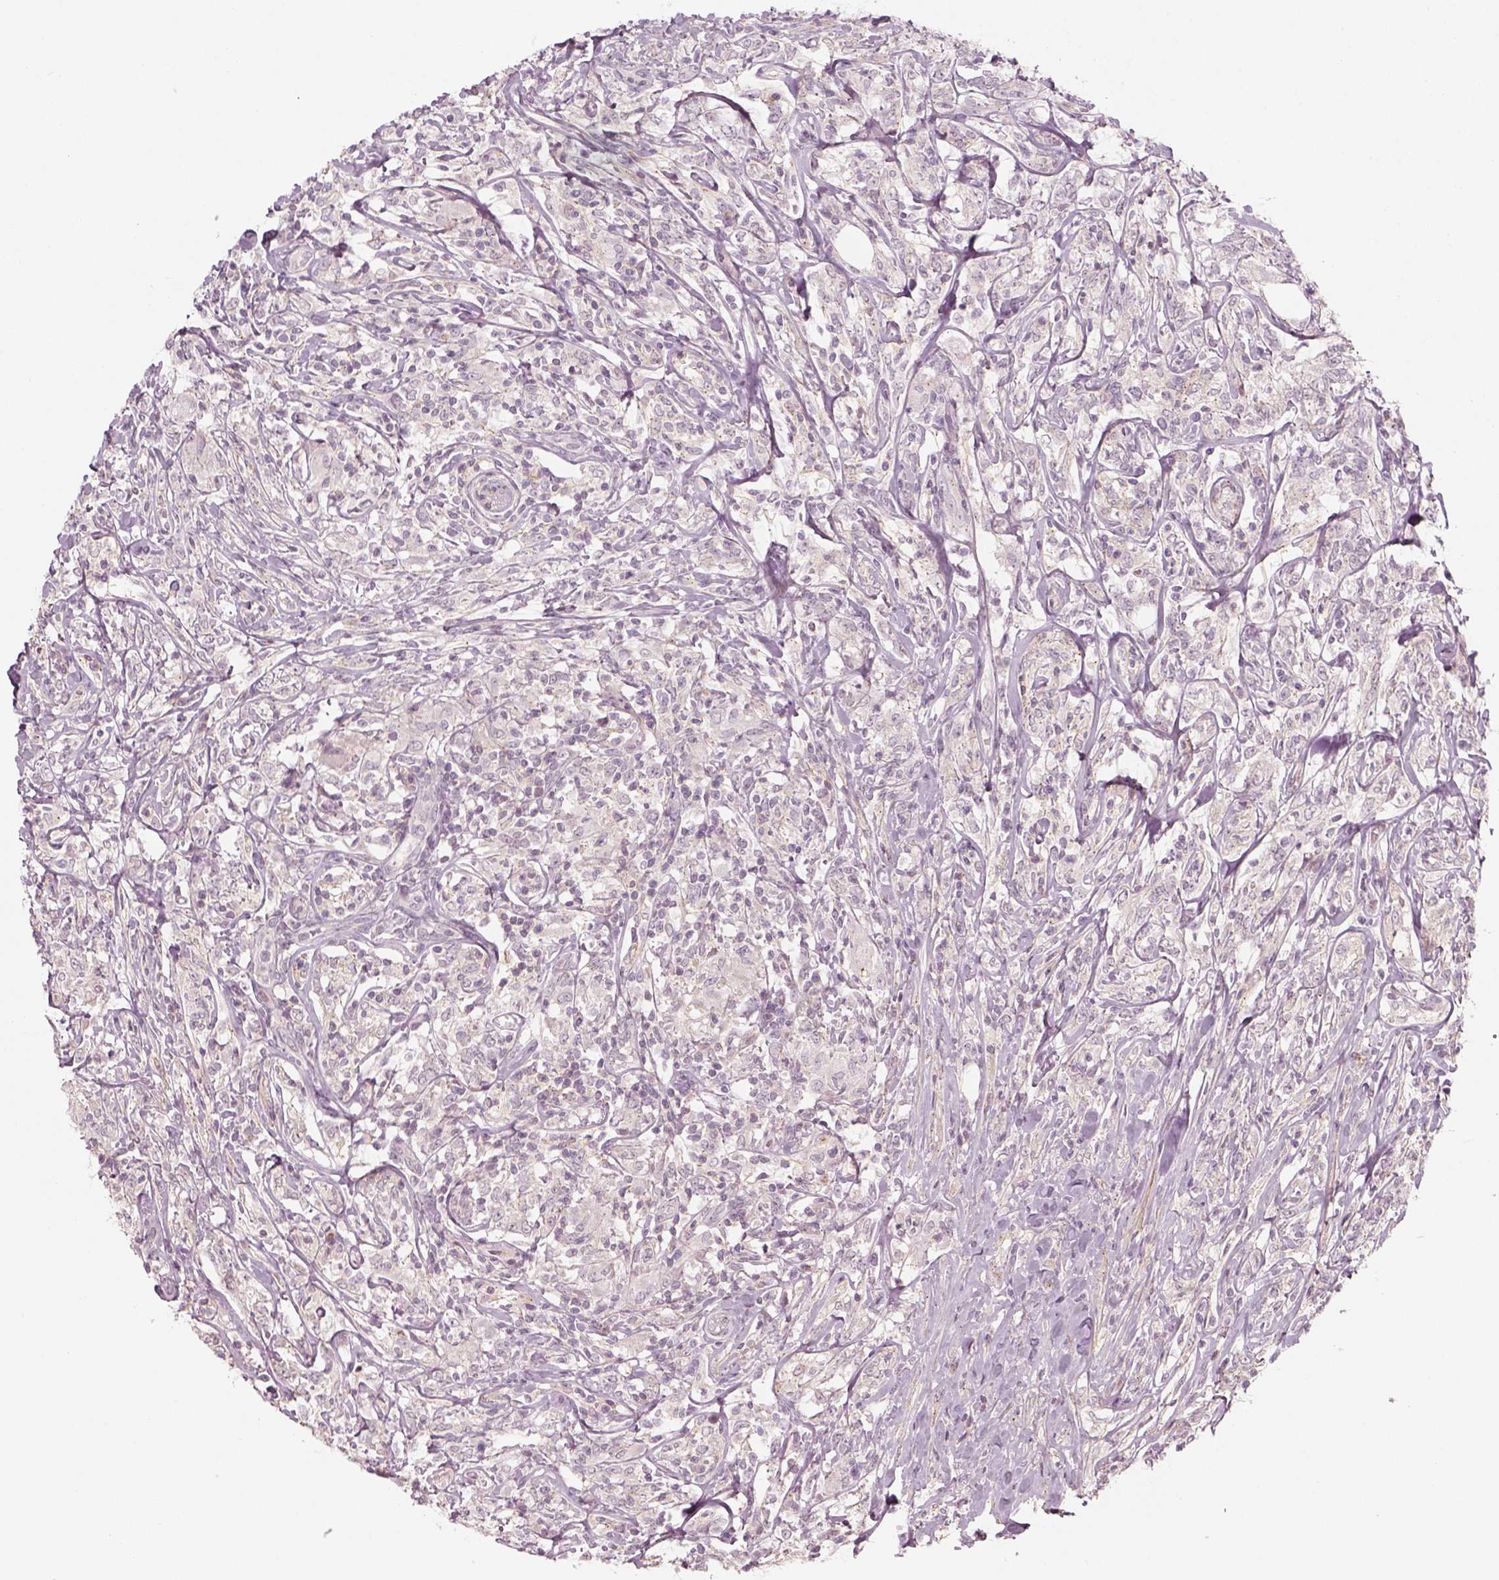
{"staining": {"intensity": "negative", "quantity": "none", "location": "none"}, "tissue": "lymphoma", "cell_type": "Tumor cells", "image_type": "cancer", "snomed": [{"axis": "morphology", "description": "Malignant lymphoma, non-Hodgkin's type, High grade"}, {"axis": "topography", "description": "Lymph node"}], "caption": "A high-resolution image shows immunohistochemistry (IHC) staining of high-grade malignant lymphoma, non-Hodgkin's type, which reveals no significant expression in tumor cells. Nuclei are stained in blue.", "gene": "MLIP", "patient": {"sex": "female", "age": 84}}